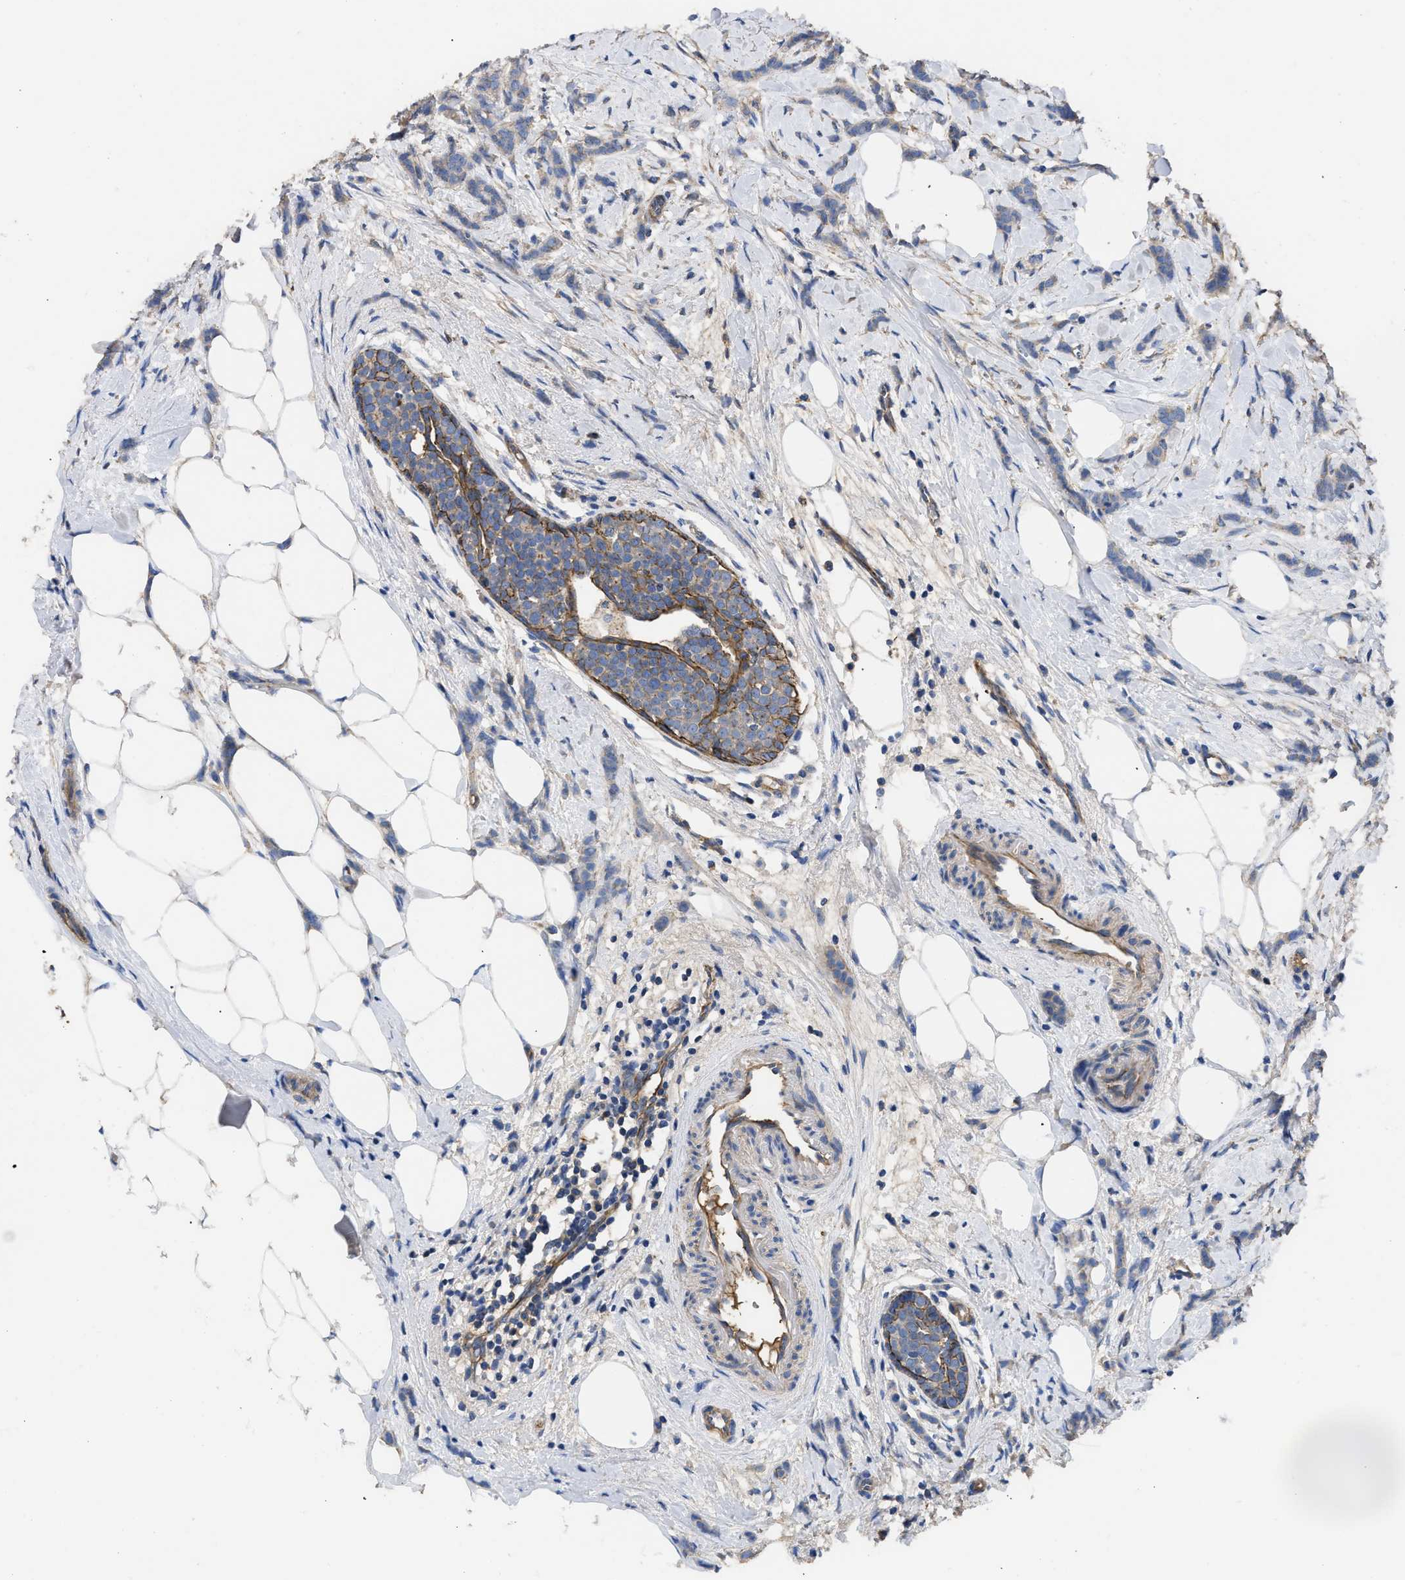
{"staining": {"intensity": "weak", "quantity": "<25%", "location": "cytoplasmic/membranous"}, "tissue": "breast cancer", "cell_type": "Tumor cells", "image_type": "cancer", "snomed": [{"axis": "morphology", "description": "Lobular carcinoma, in situ"}, {"axis": "morphology", "description": "Lobular carcinoma"}, {"axis": "topography", "description": "Breast"}], "caption": "Immunohistochemistry photomicrograph of neoplastic tissue: breast cancer stained with DAB (3,3'-diaminobenzidine) shows no significant protein positivity in tumor cells. (Stains: DAB immunohistochemistry (IHC) with hematoxylin counter stain, Microscopy: brightfield microscopy at high magnification).", "gene": "USP4", "patient": {"sex": "female", "age": 41}}